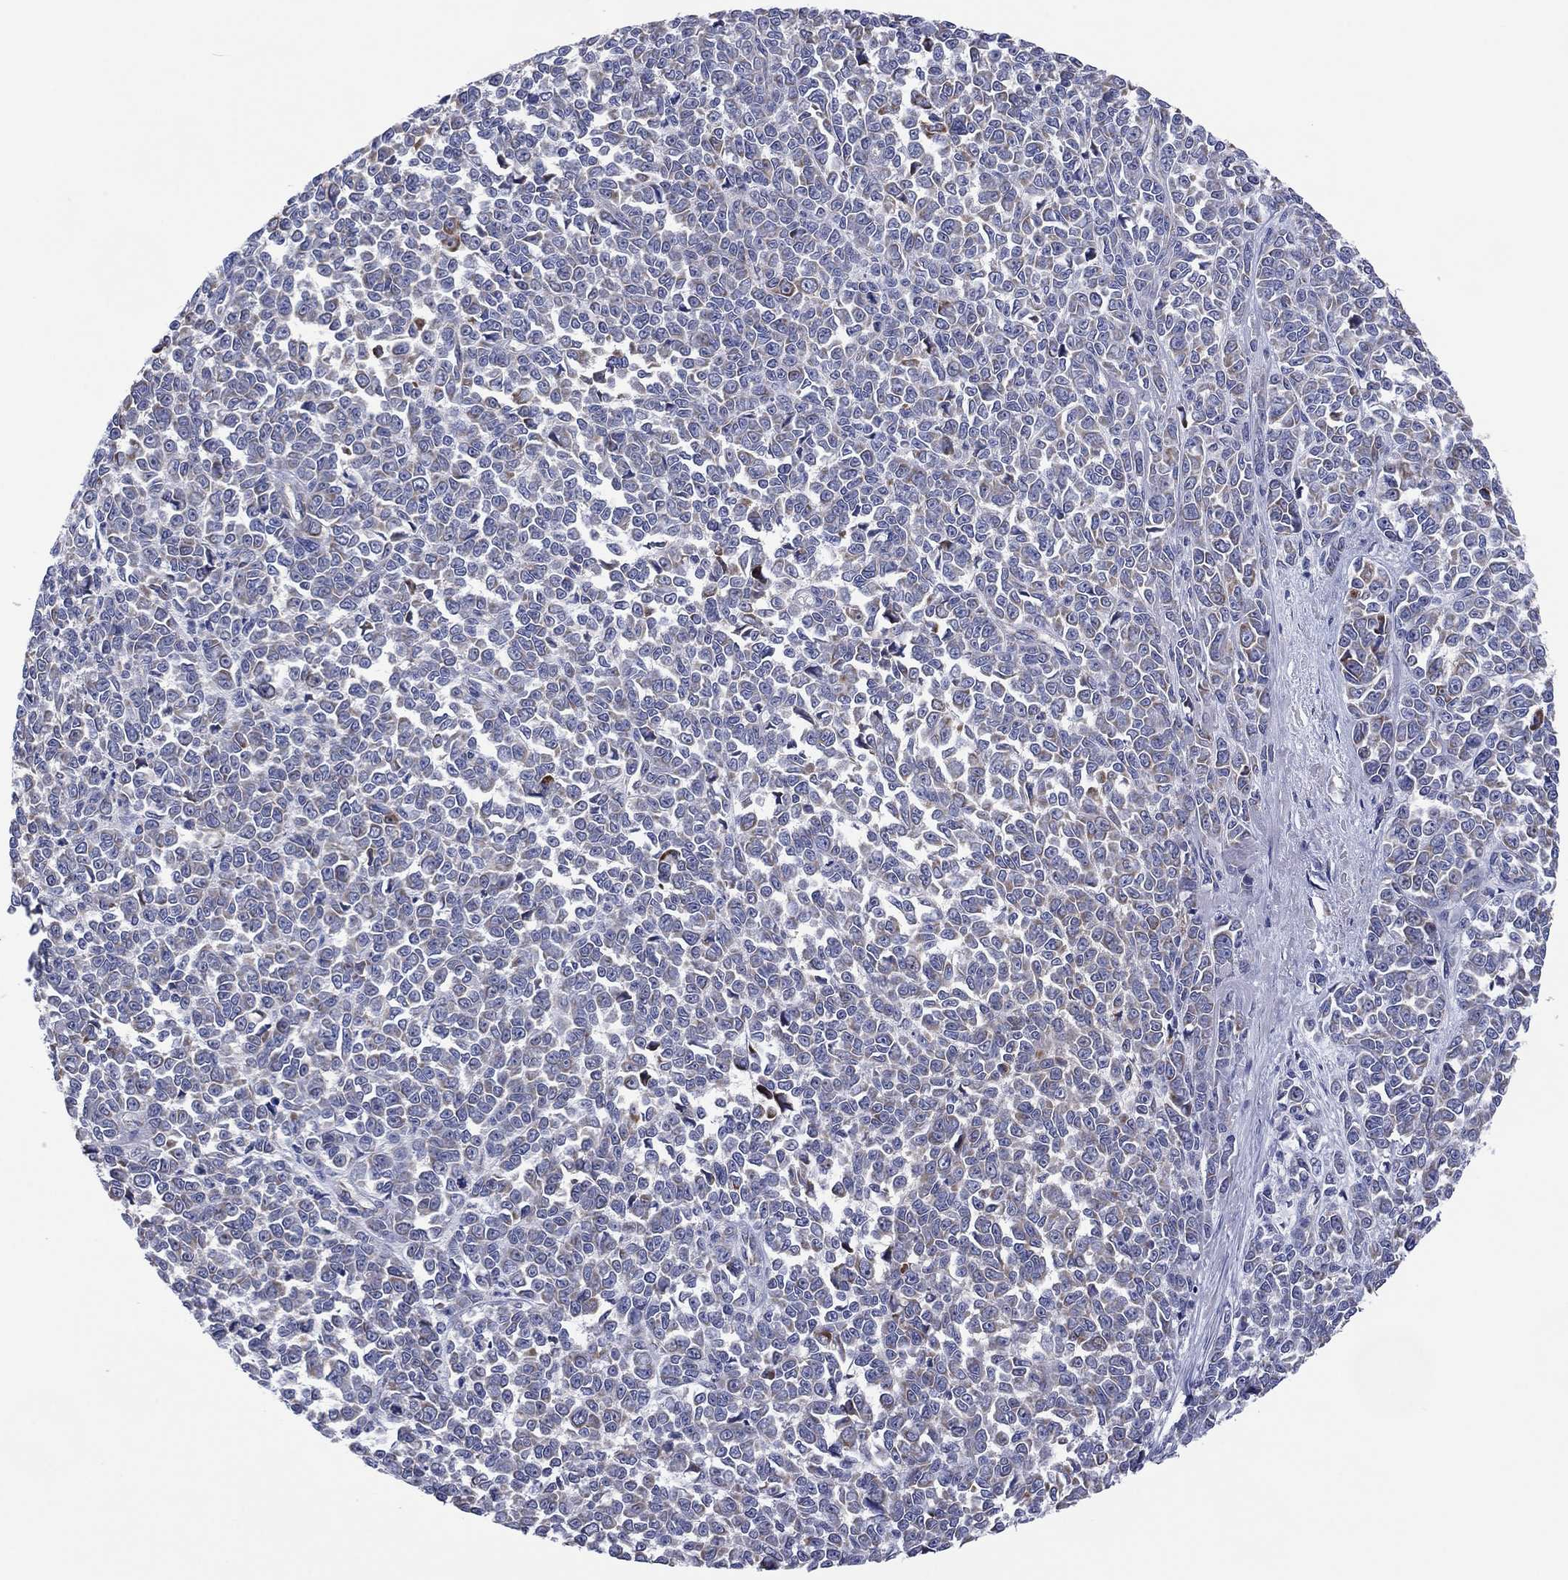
{"staining": {"intensity": "strong", "quantity": "<25%", "location": "cytoplasmic/membranous"}, "tissue": "melanoma", "cell_type": "Tumor cells", "image_type": "cancer", "snomed": [{"axis": "morphology", "description": "Malignant melanoma, NOS"}, {"axis": "topography", "description": "Skin"}], "caption": "Strong cytoplasmic/membranous staining is seen in approximately <25% of tumor cells in melanoma.", "gene": "MGST3", "patient": {"sex": "female", "age": 95}}